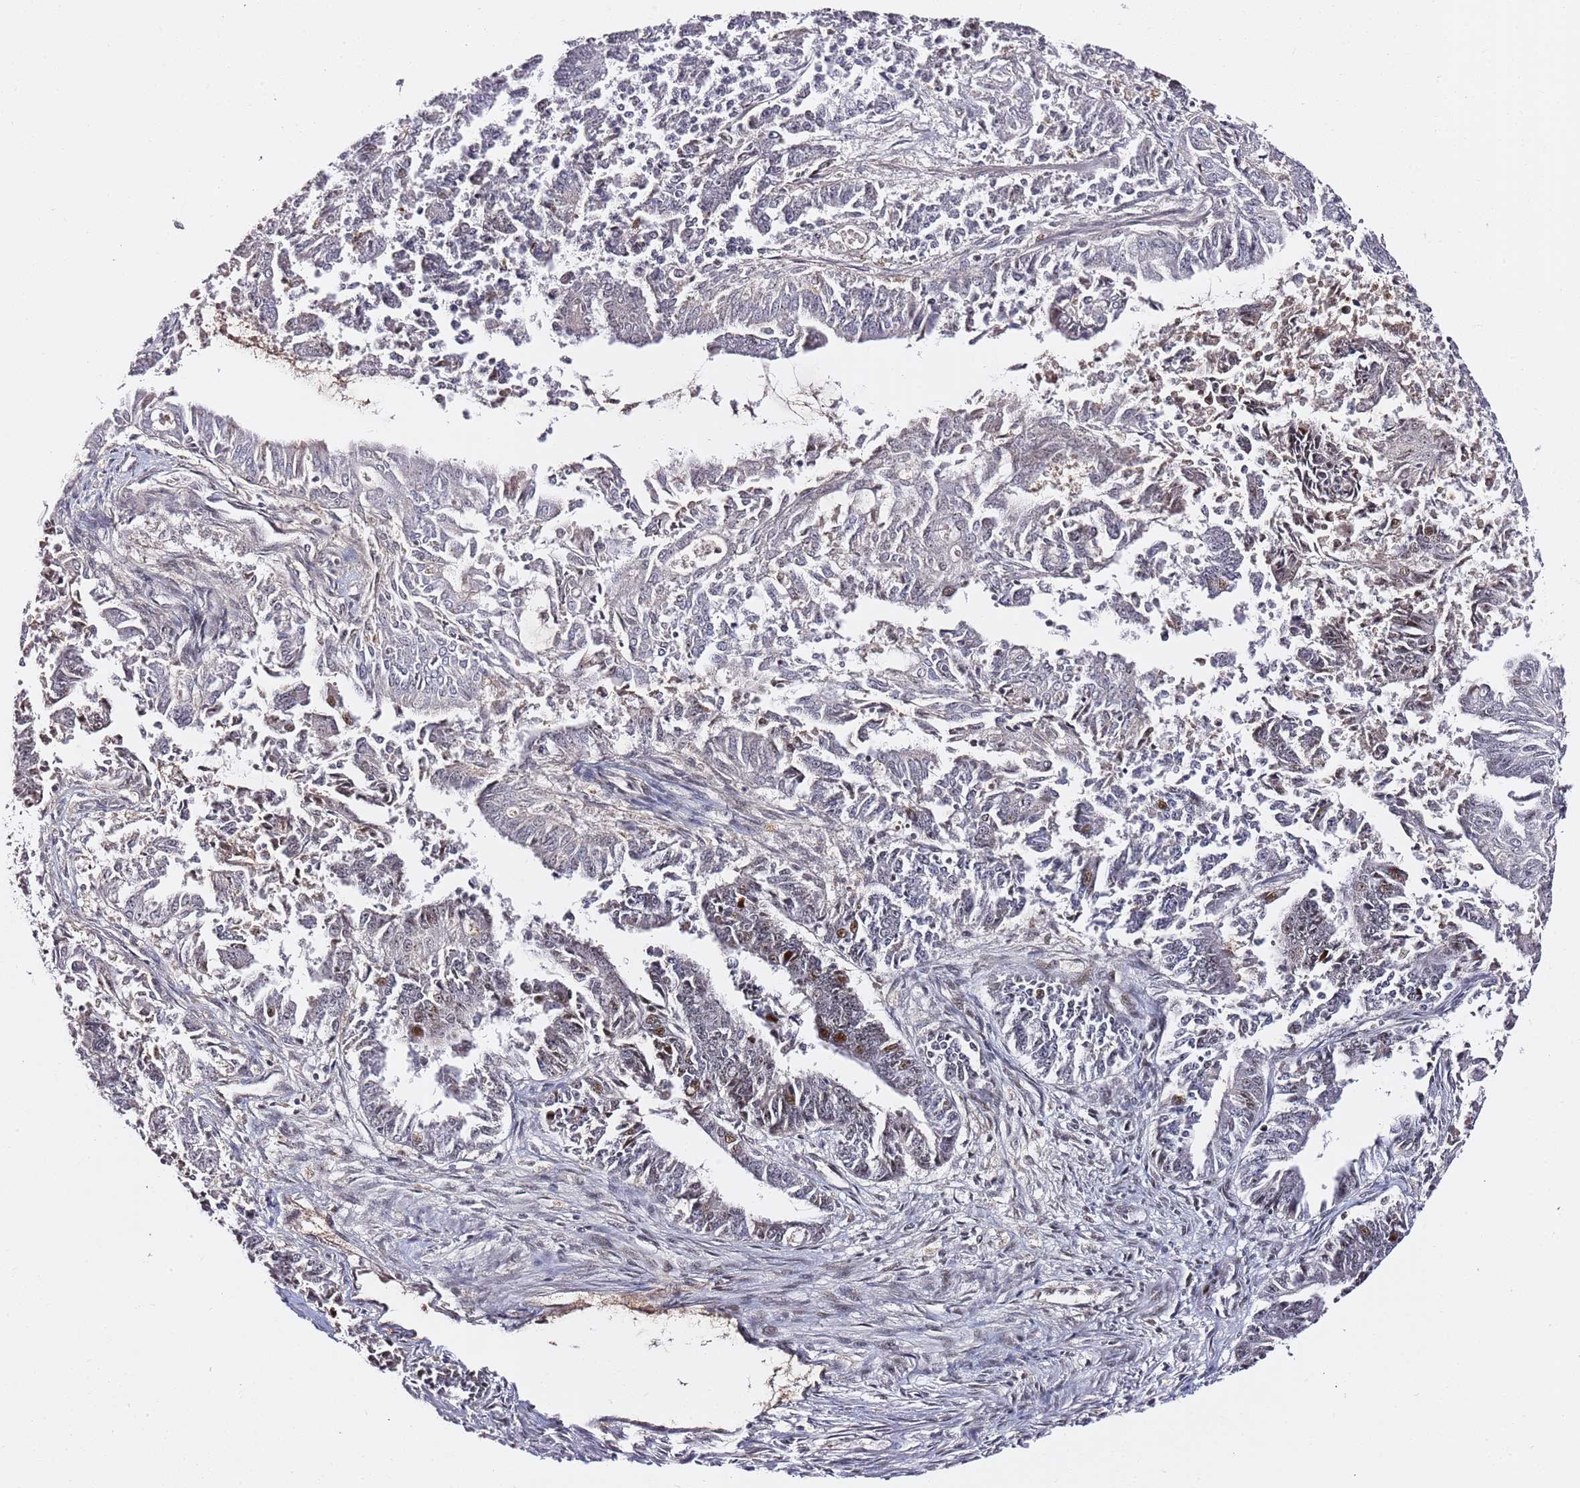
{"staining": {"intensity": "weak", "quantity": "<25%", "location": "nuclear"}, "tissue": "endometrial cancer", "cell_type": "Tumor cells", "image_type": "cancer", "snomed": [{"axis": "morphology", "description": "Adenocarcinoma, NOS"}, {"axis": "topography", "description": "Endometrium"}], "caption": "High power microscopy image of an IHC photomicrograph of endometrial cancer, revealing no significant positivity in tumor cells.", "gene": "FCF1", "patient": {"sex": "female", "age": 73}}